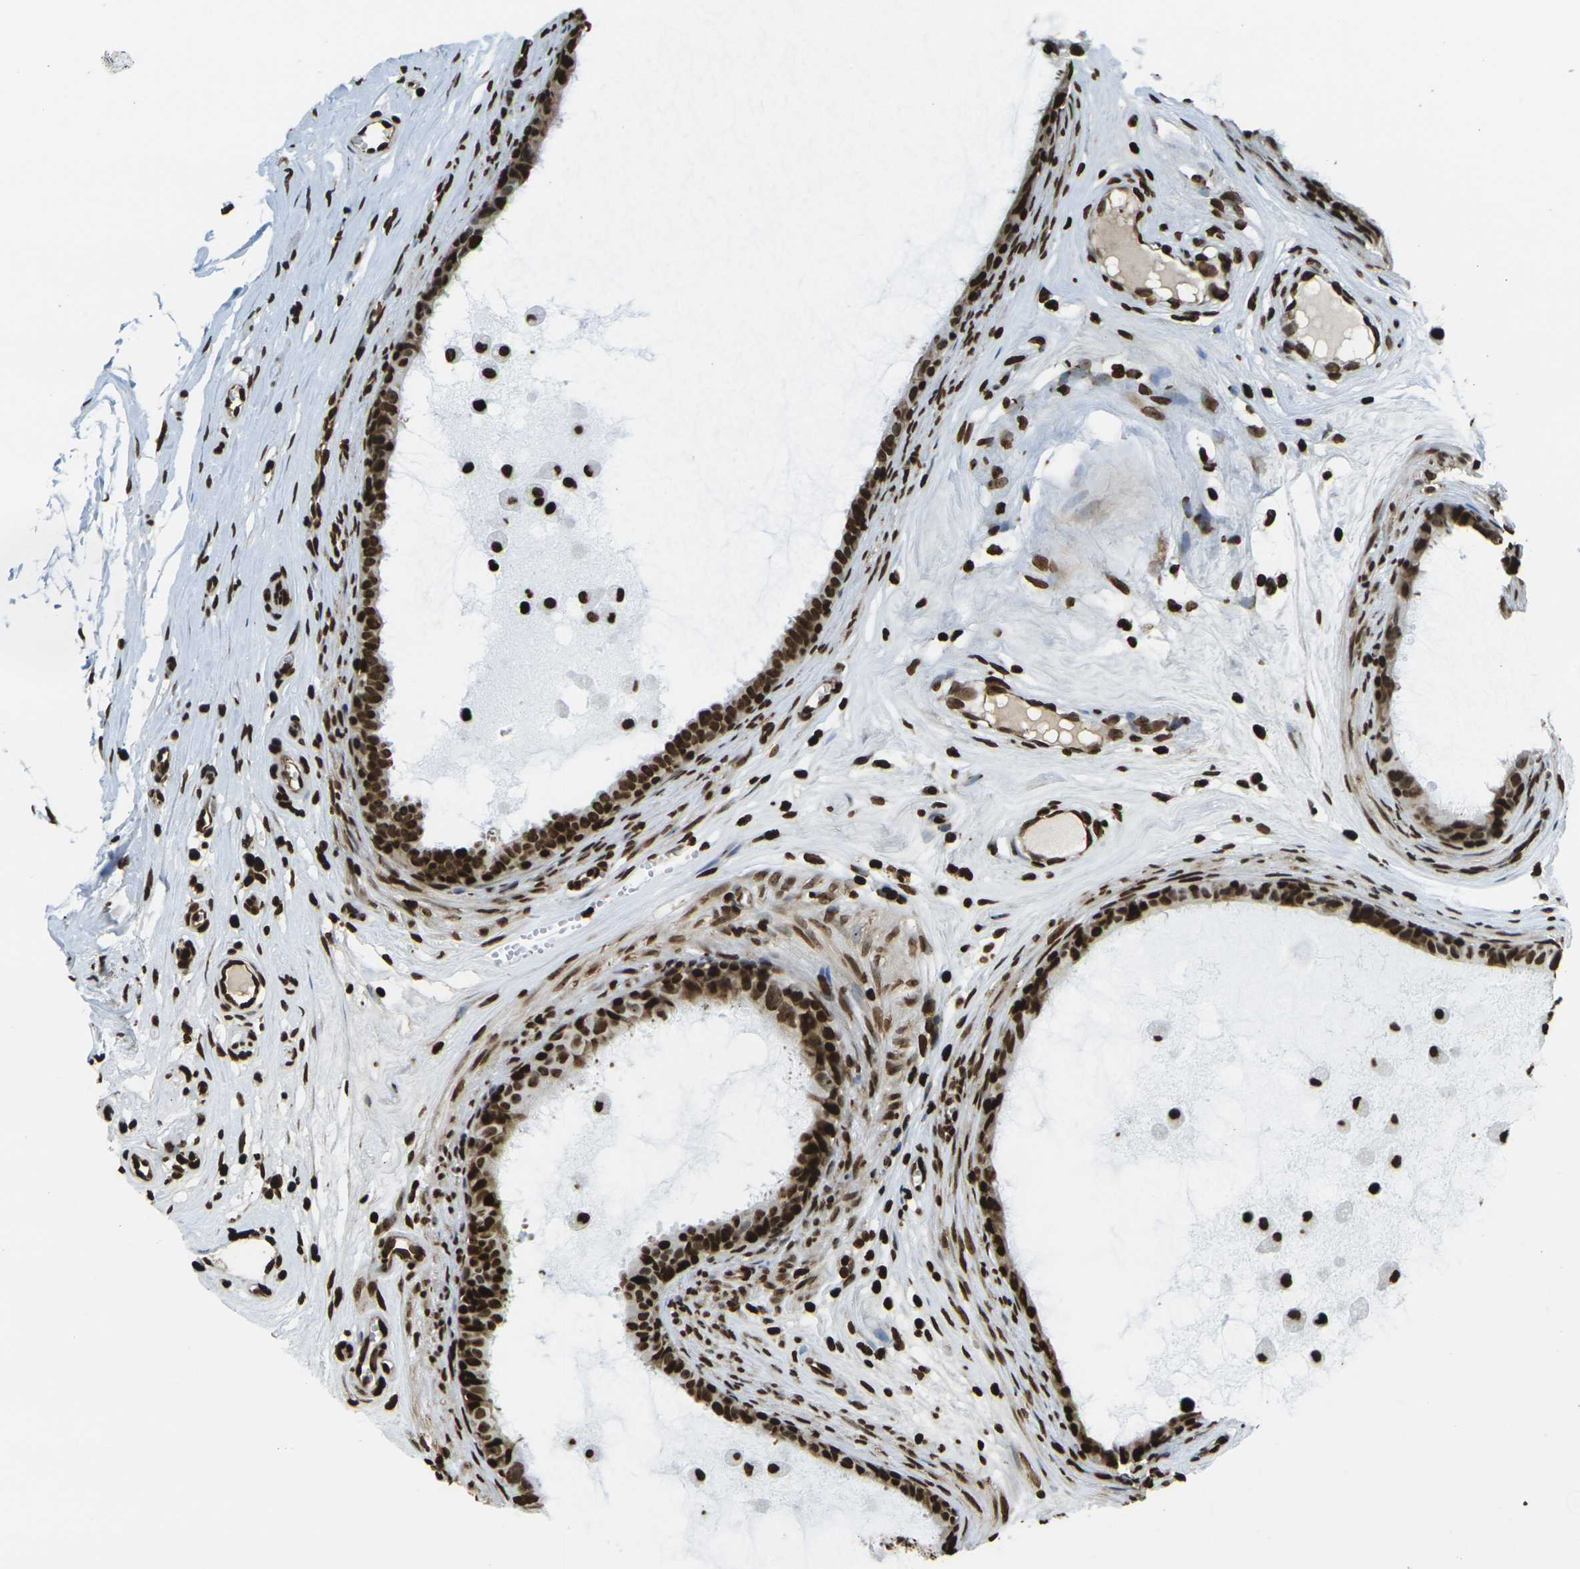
{"staining": {"intensity": "strong", "quantity": ">75%", "location": "cytoplasmic/membranous,nuclear"}, "tissue": "epididymis", "cell_type": "Glandular cells", "image_type": "normal", "snomed": [{"axis": "morphology", "description": "Normal tissue, NOS"}, {"axis": "morphology", "description": "Inflammation, NOS"}, {"axis": "topography", "description": "Epididymis"}], "caption": "Brown immunohistochemical staining in benign epididymis demonstrates strong cytoplasmic/membranous,nuclear positivity in approximately >75% of glandular cells.", "gene": "H1", "patient": {"sex": "male", "age": 85}}